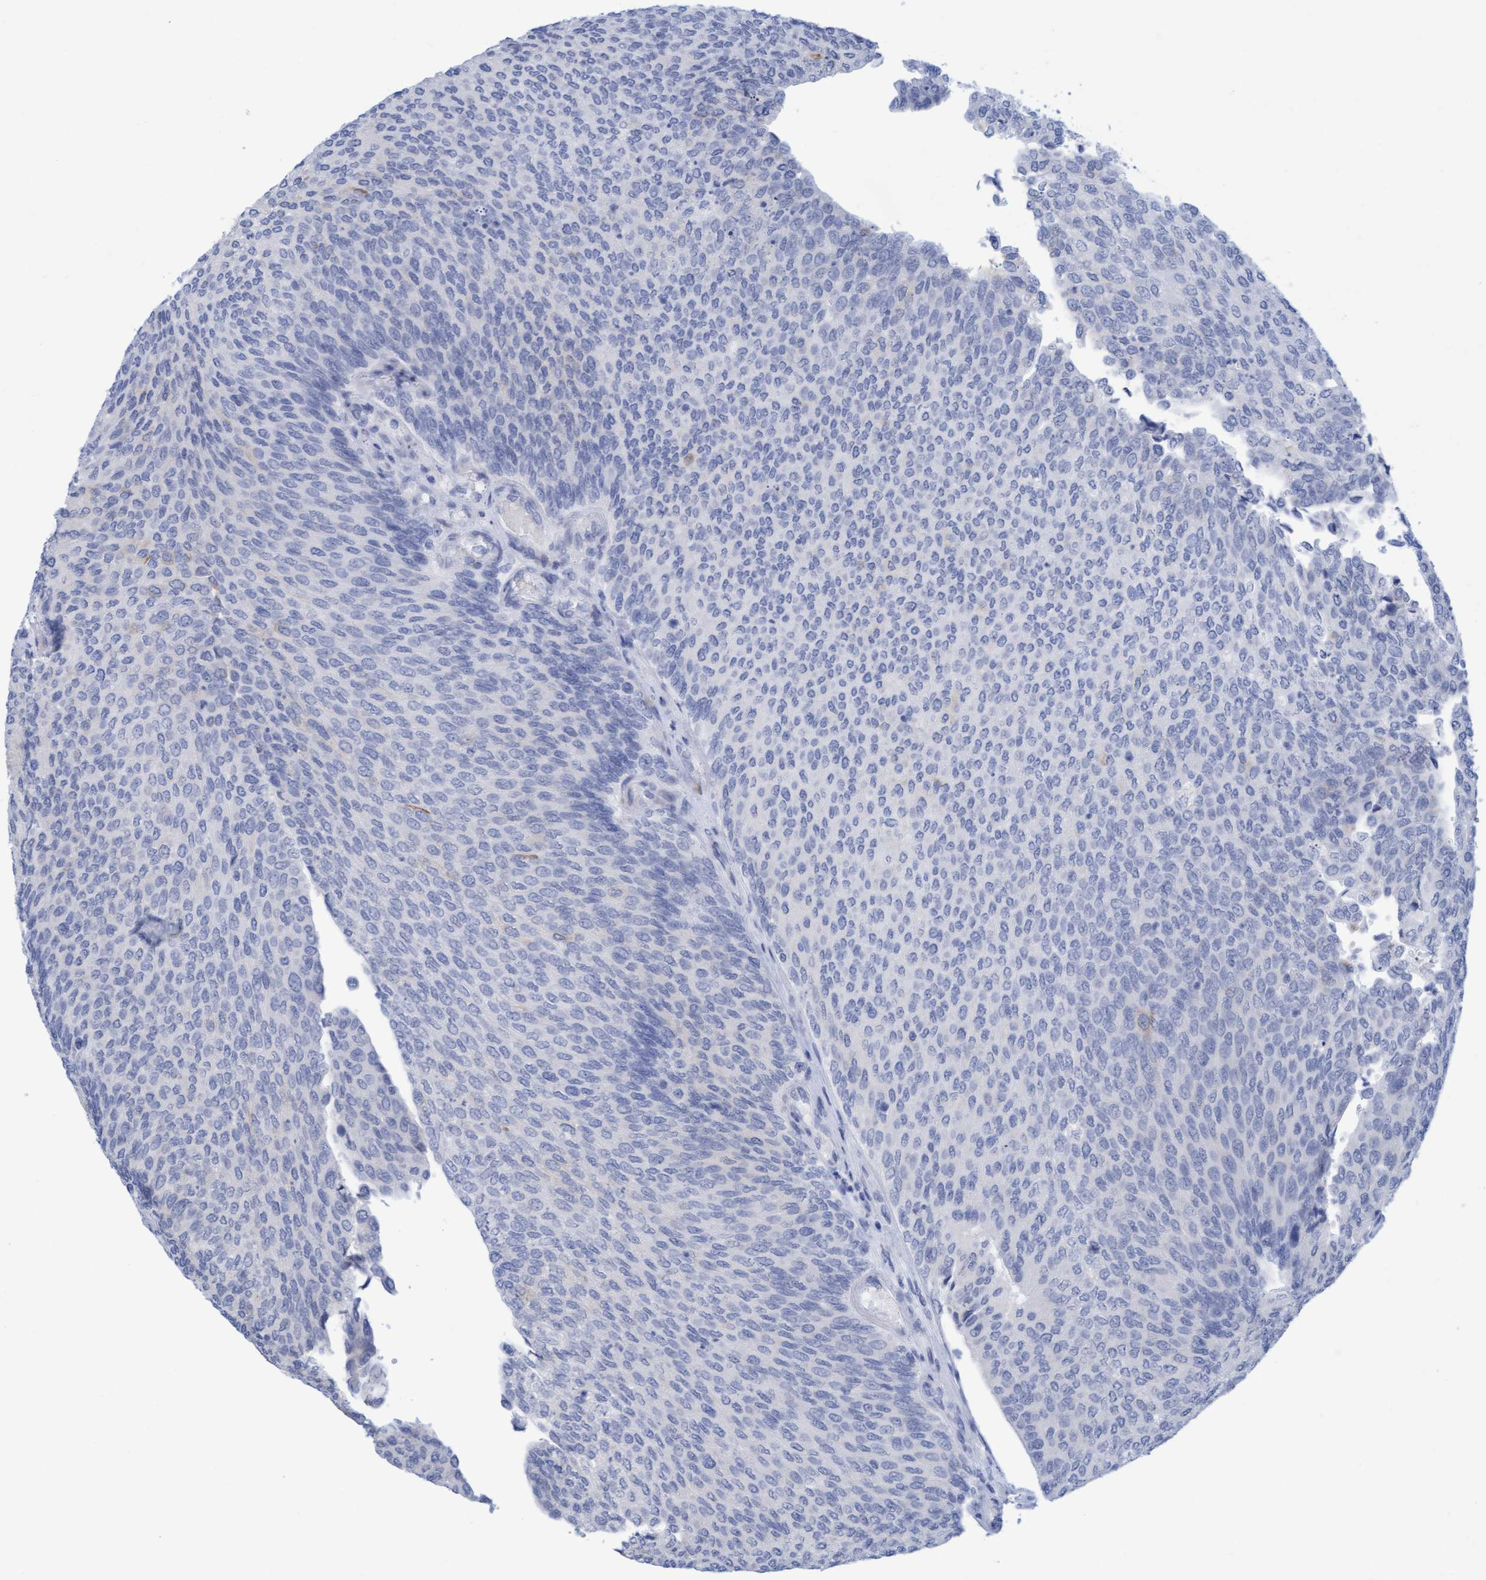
{"staining": {"intensity": "negative", "quantity": "none", "location": "none"}, "tissue": "urothelial cancer", "cell_type": "Tumor cells", "image_type": "cancer", "snomed": [{"axis": "morphology", "description": "Urothelial carcinoma, Low grade"}, {"axis": "topography", "description": "Urinary bladder"}], "caption": "High power microscopy micrograph of an immunohistochemistry (IHC) photomicrograph of low-grade urothelial carcinoma, revealing no significant positivity in tumor cells. Nuclei are stained in blue.", "gene": "SLC28A3", "patient": {"sex": "female", "age": 79}}